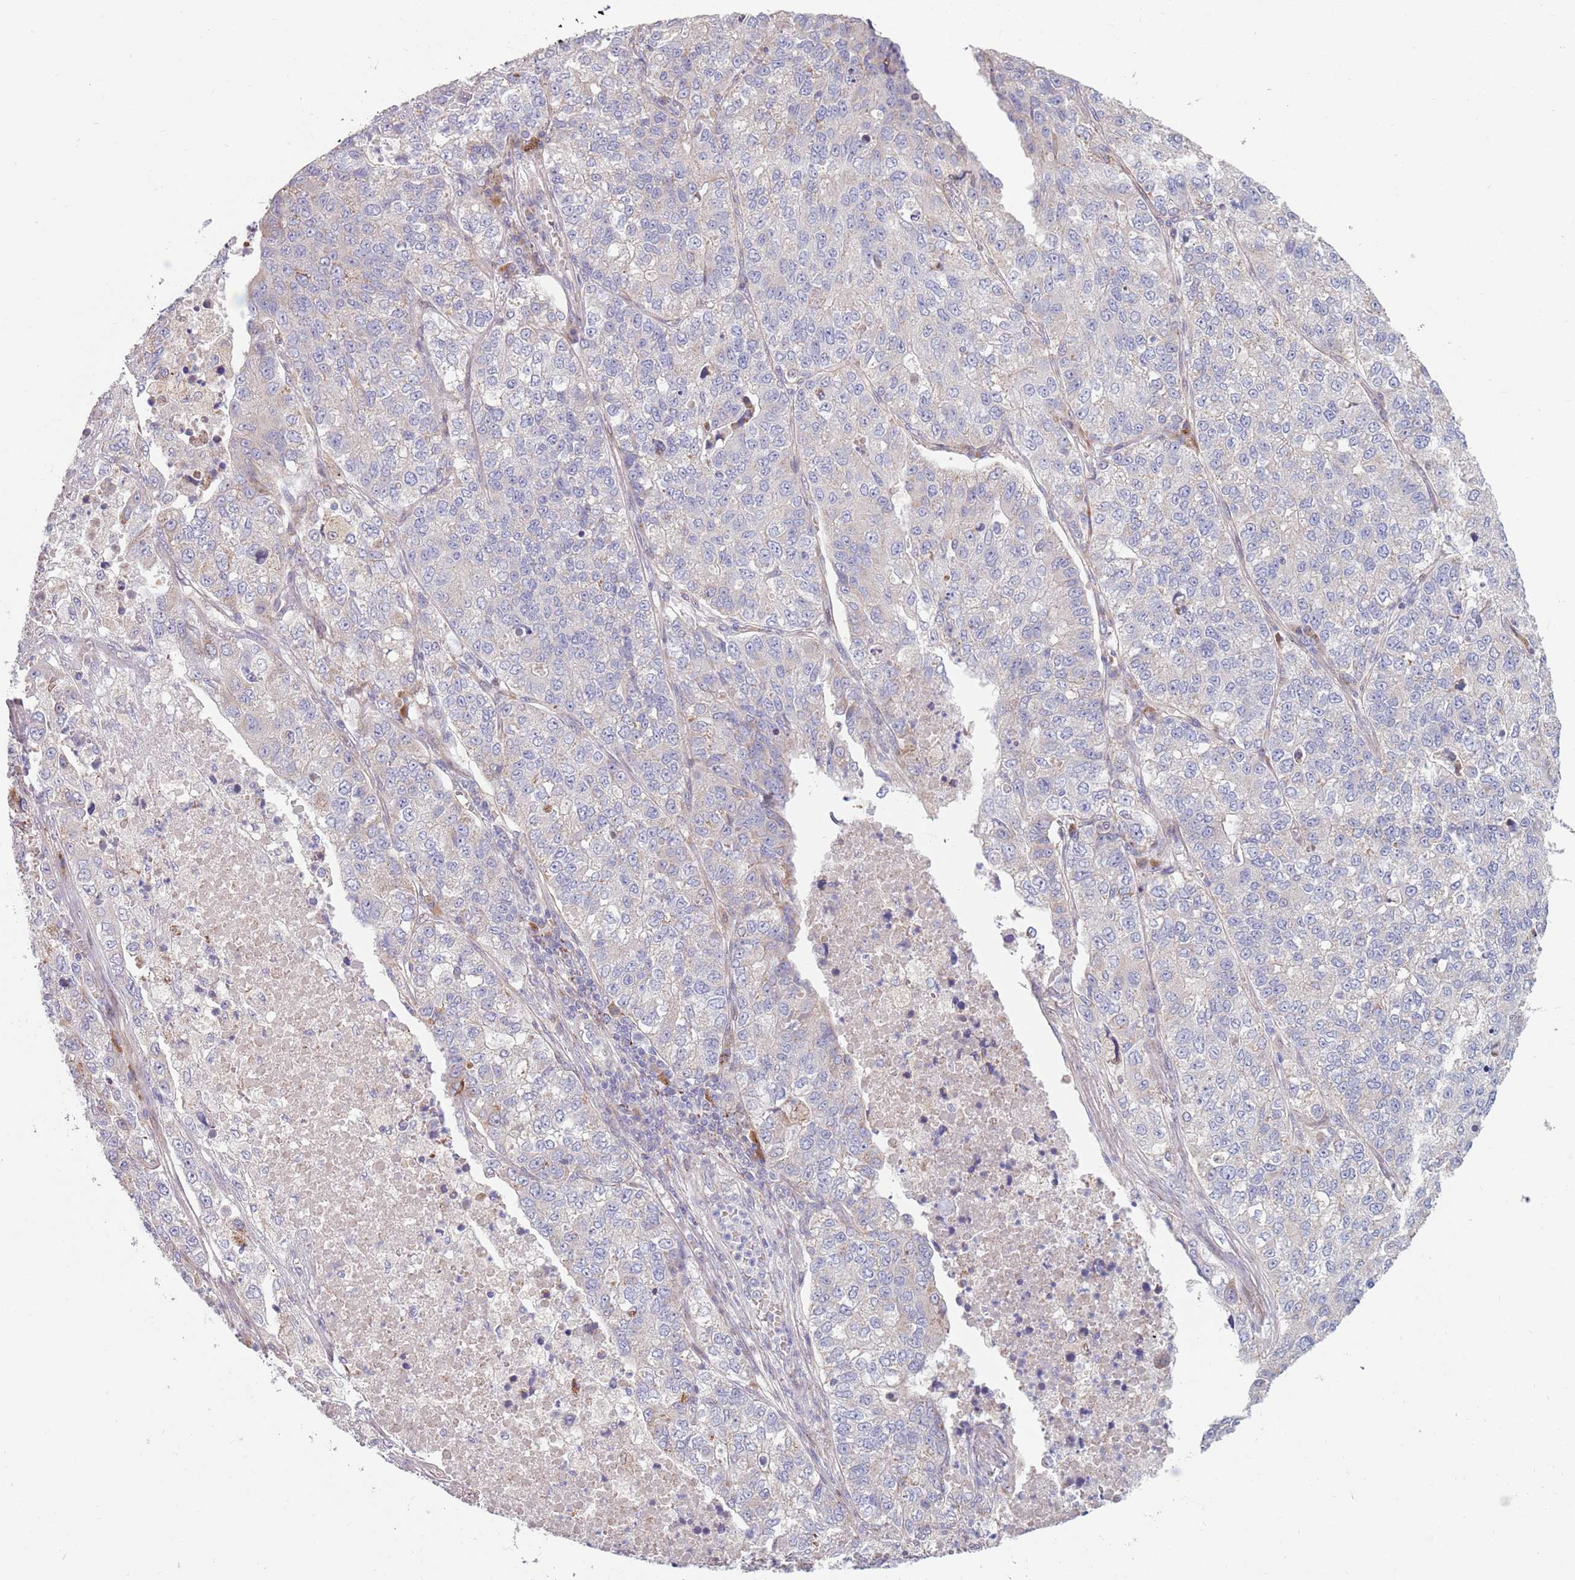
{"staining": {"intensity": "negative", "quantity": "none", "location": "none"}, "tissue": "lung cancer", "cell_type": "Tumor cells", "image_type": "cancer", "snomed": [{"axis": "morphology", "description": "Adenocarcinoma, NOS"}, {"axis": "topography", "description": "Lung"}], "caption": "Tumor cells show no significant positivity in lung cancer.", "gene": "TYW1", "patient": {"sex": "male", "age": 49}}